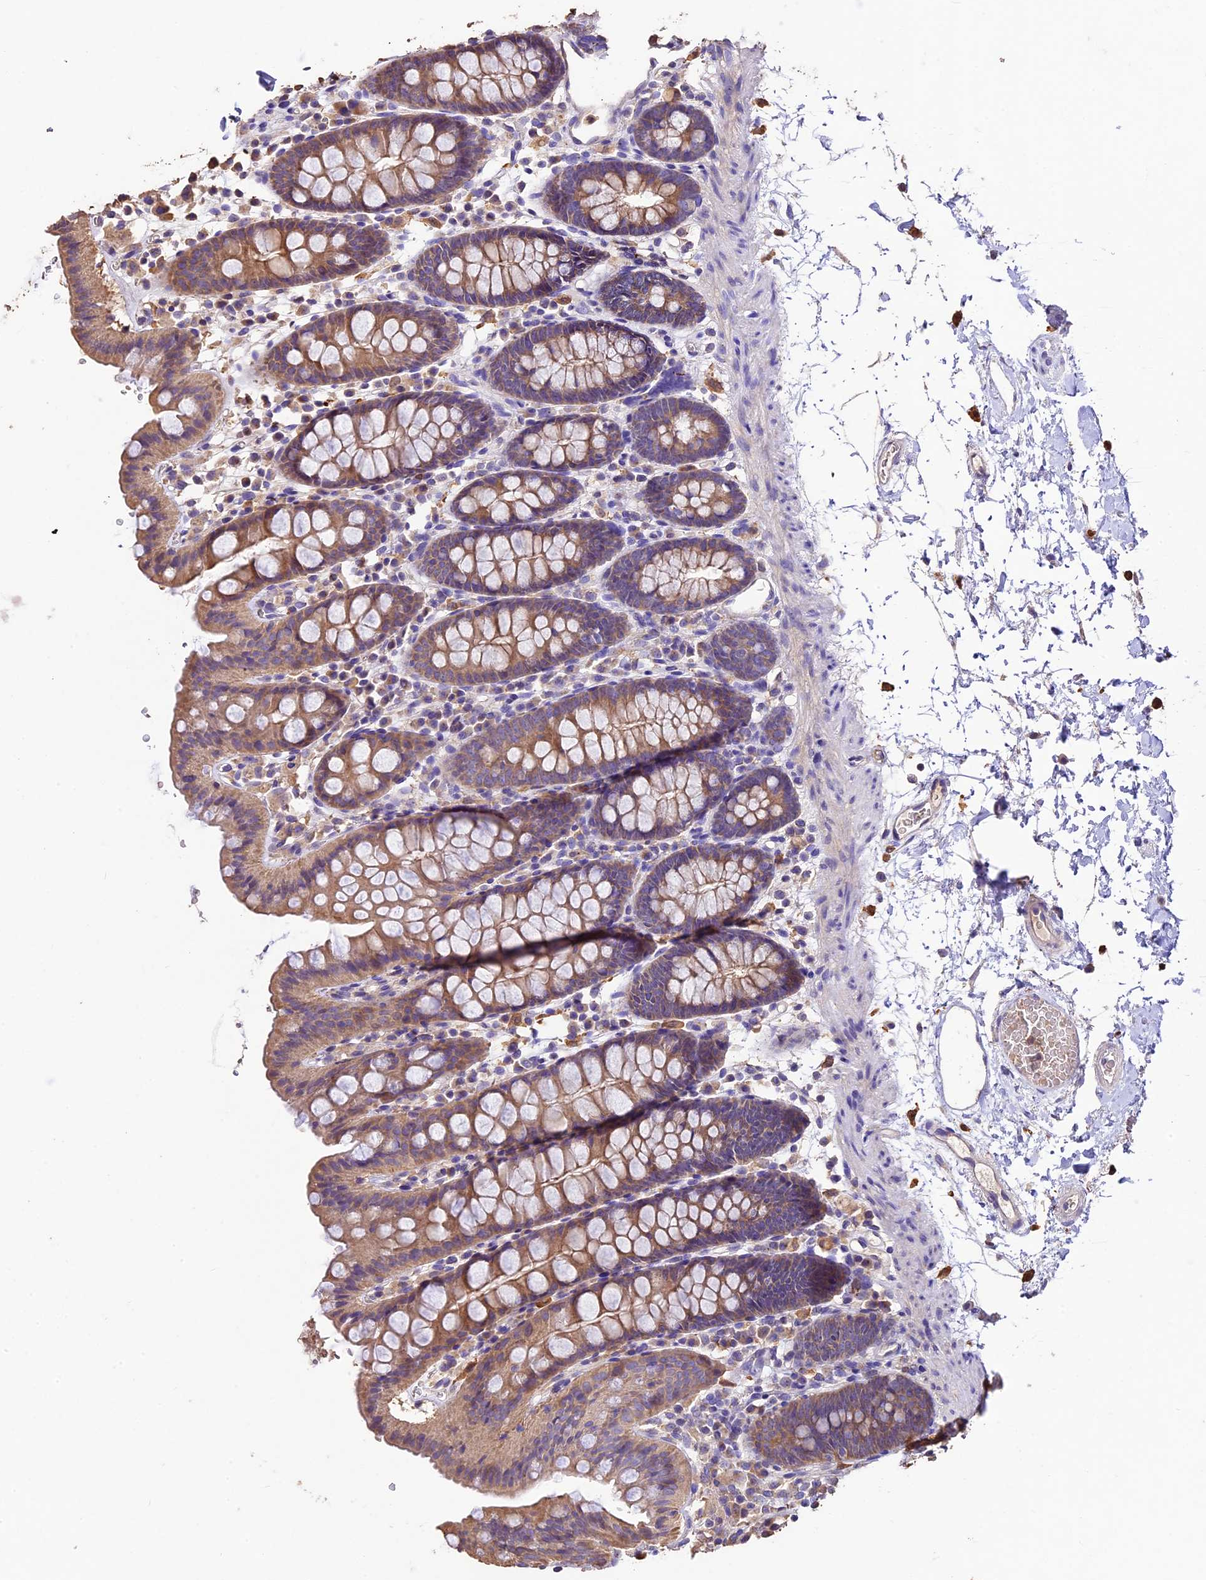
{"staining": {"intensity": "negative", "quantity": "none", "location": "none"}, "tissue": "colon", "cell_type": "Endothelial cells", "image_type": "normal", "snomed": [{"axis": "morphology", "description": "Normal tissue, NOS"}, {"axis": "topography", "description": "Colon"}], "caption": "DAB (3,3'-diaminobenzidine) immunohistochemical staining of normal colon demonstrates no significant expression in endothelial cells.", "gene": "CRLF1", "patient": {"sex": "male", "age": 75}}